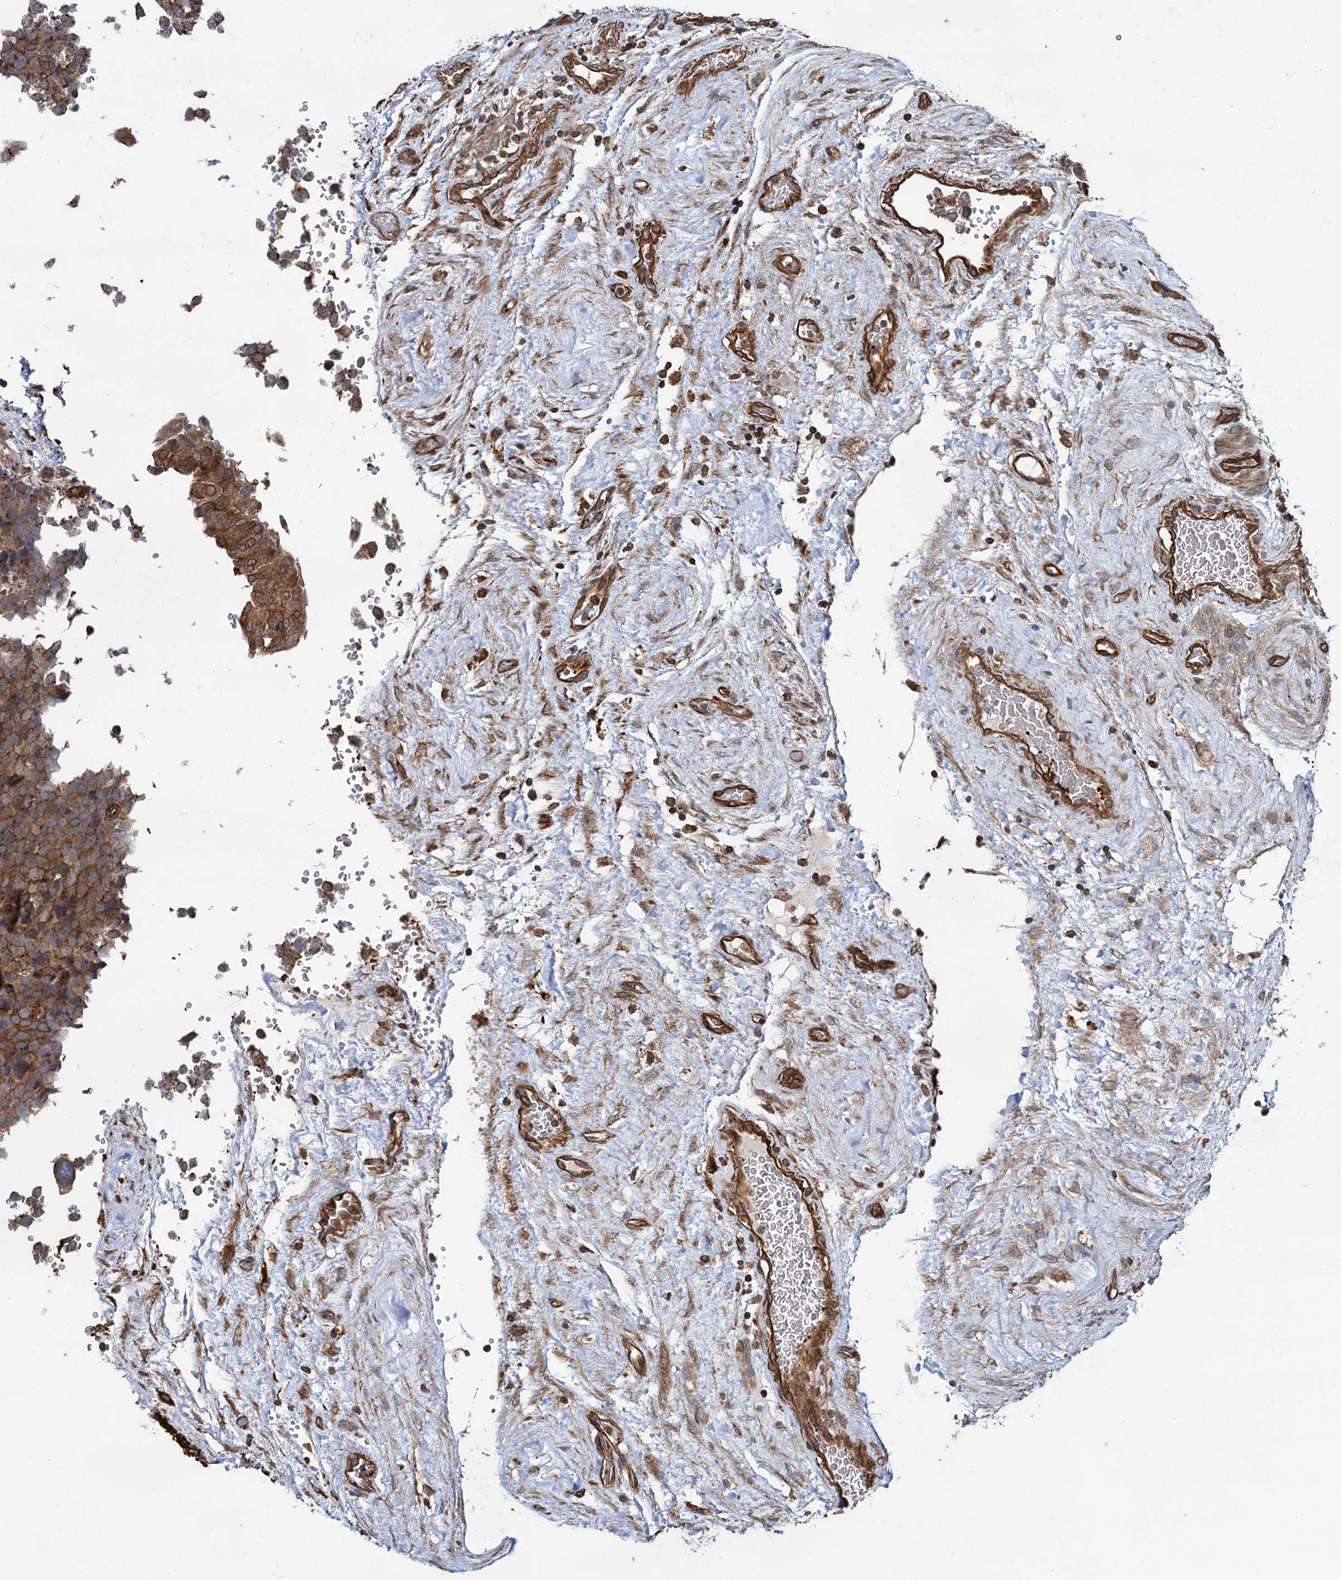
{"staining": {"intensity": "moderate", "quantity": ">75%", "location": "cytoplasmic/membranous"}, "tissue": "testis cancer", "cell_type": "Tumor cells", "image_type": "cancer", "snomed": [{"axis": "morphology", "description": "Seminoma, NOS"}, {"axis": "topography", "description": "Testis"}], "caption": "Immunohistochemistry image of neoplastic tissue: seminoma (testis) stained using immunohistochemistry (IHC) exhibits medium levels of moderate protein expression localized specifically in the cytoplasmic/membranous of tumor cells, appearing as a cytoplasmic/membranous brown color.", "gene": "SVIP", "patient": {"sex": "male", "age": 71}}